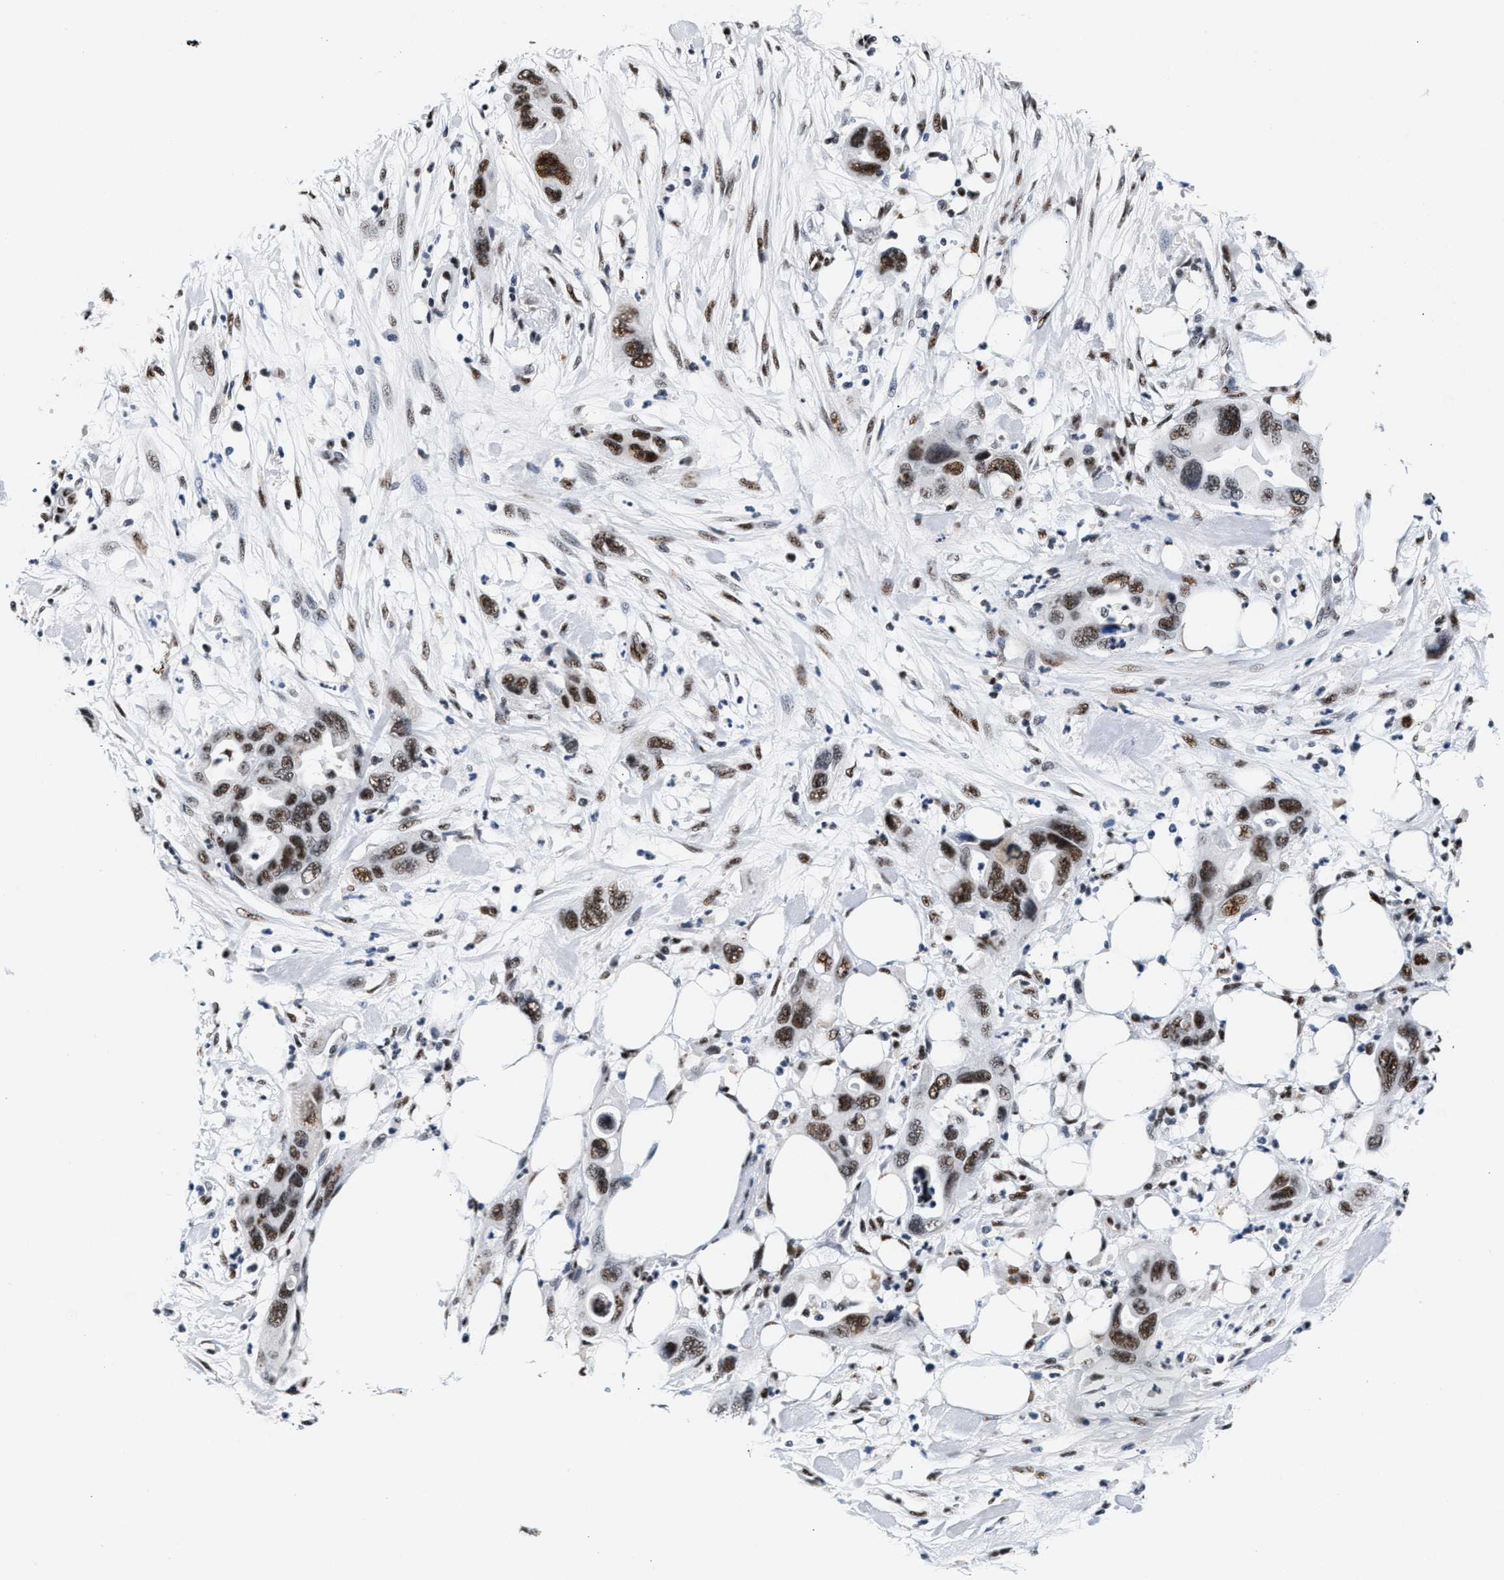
{"staining": {"intensity": "strong", "quantity": ">75%", "location": "nuclear"}, "tissue": "pancreatic cancer", "cell_type": "Tumor cells", "image_type": "cancer", "snomed": [{"axis": "morphology", "description": "Adenocarcinoma, NOS"}, {"axis": "topography", "description": "Pancreas"}], "caption": "Protein staining displays strong nuclear staining in about >75% of tumor cells in adenocarcinoma (pancreatic). Immunohistochemistry (ihc) stains the protein of interest in brown and the nuclei are stained blue.", "gene": "RAD50", "patient": {"sex": "female", "age": 71}}